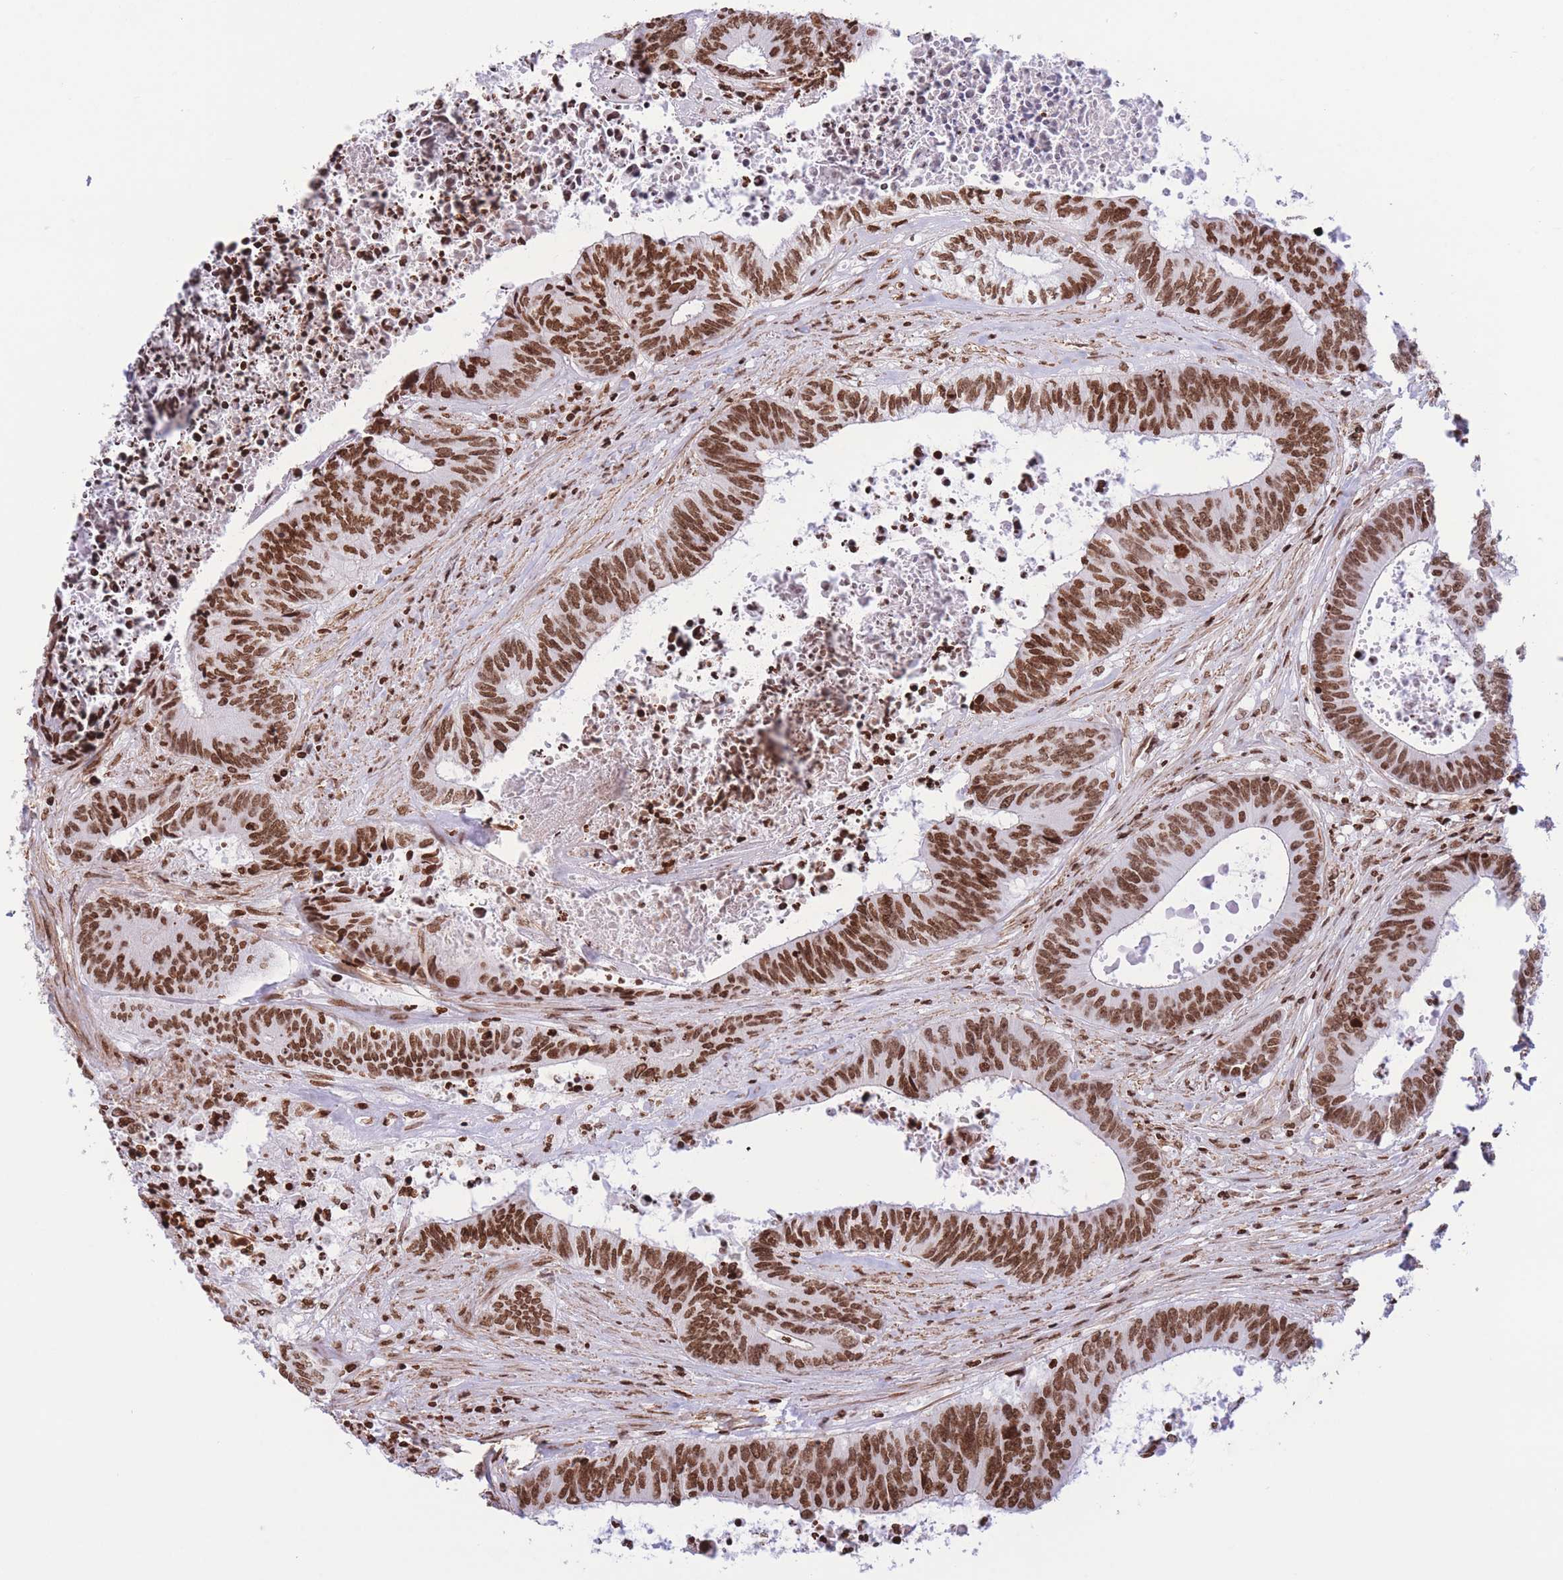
{"staining": {"intensity": "strong", "quantity": ">75%", "location": "nuclear"}, "tissue": "colorectal cancer", "cell_type": "Tumor cells", "image_type": "cancer", "snomed": [{"axis": "morphology", "description": "Adenocarcinoma, NOS"}, {"axis": "topography", "description": "Rectum"}], "caption": "About >75% of tumor cells in human colorectal adenocarcinoma show strong nuclear protein expression as visualized by brown immunohistochemical staining.", "gene": "H2BC11", "patient": {"sex": "male", "age": 72}}